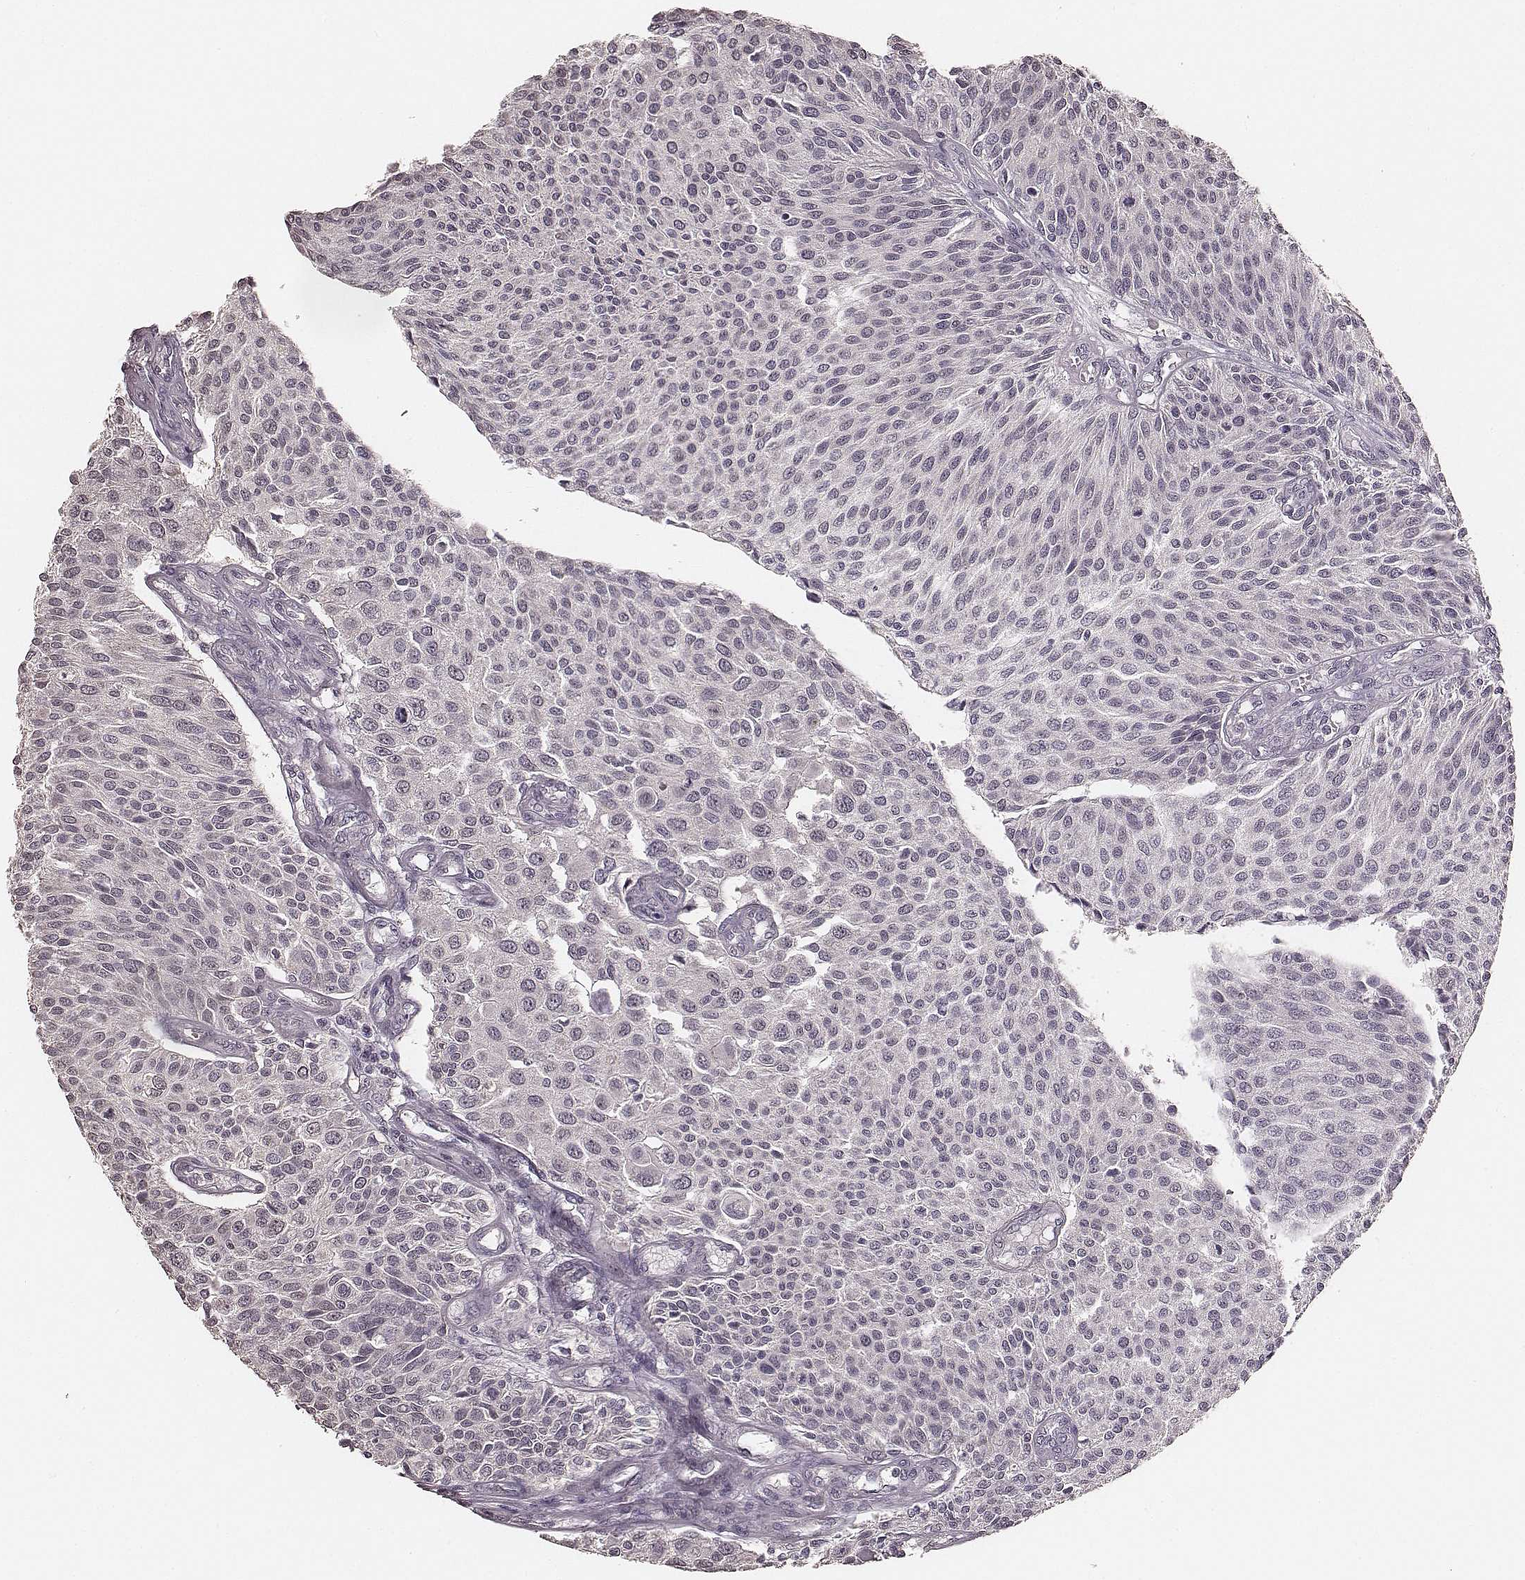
{"staining": {"intensity": "negative", "quantity": "none", "location": "none"}, "tissue": "urothelial cancer", "cell_type": "Tumor cells", "image_type": "cancer", "snomed": [{"axis": "morphology", "description": "Urothelial carcinoma, NOS"}, {"axis": "topography", "description": "Urinary bladder"}], "caption": "This micrograph is of urothelial cancer stained with immunohistochemistry (IHC) to label a protein in brown with the nuclei are counter-stained blue. There is no expression in tumor cells. Brightfield microscopy of immunohistochemistry stained with DAB (brown) and hematoxylin (blue), captured at high magnification.", "gene": "LY6K", "patient": {"sex": "male", "age": 55}}